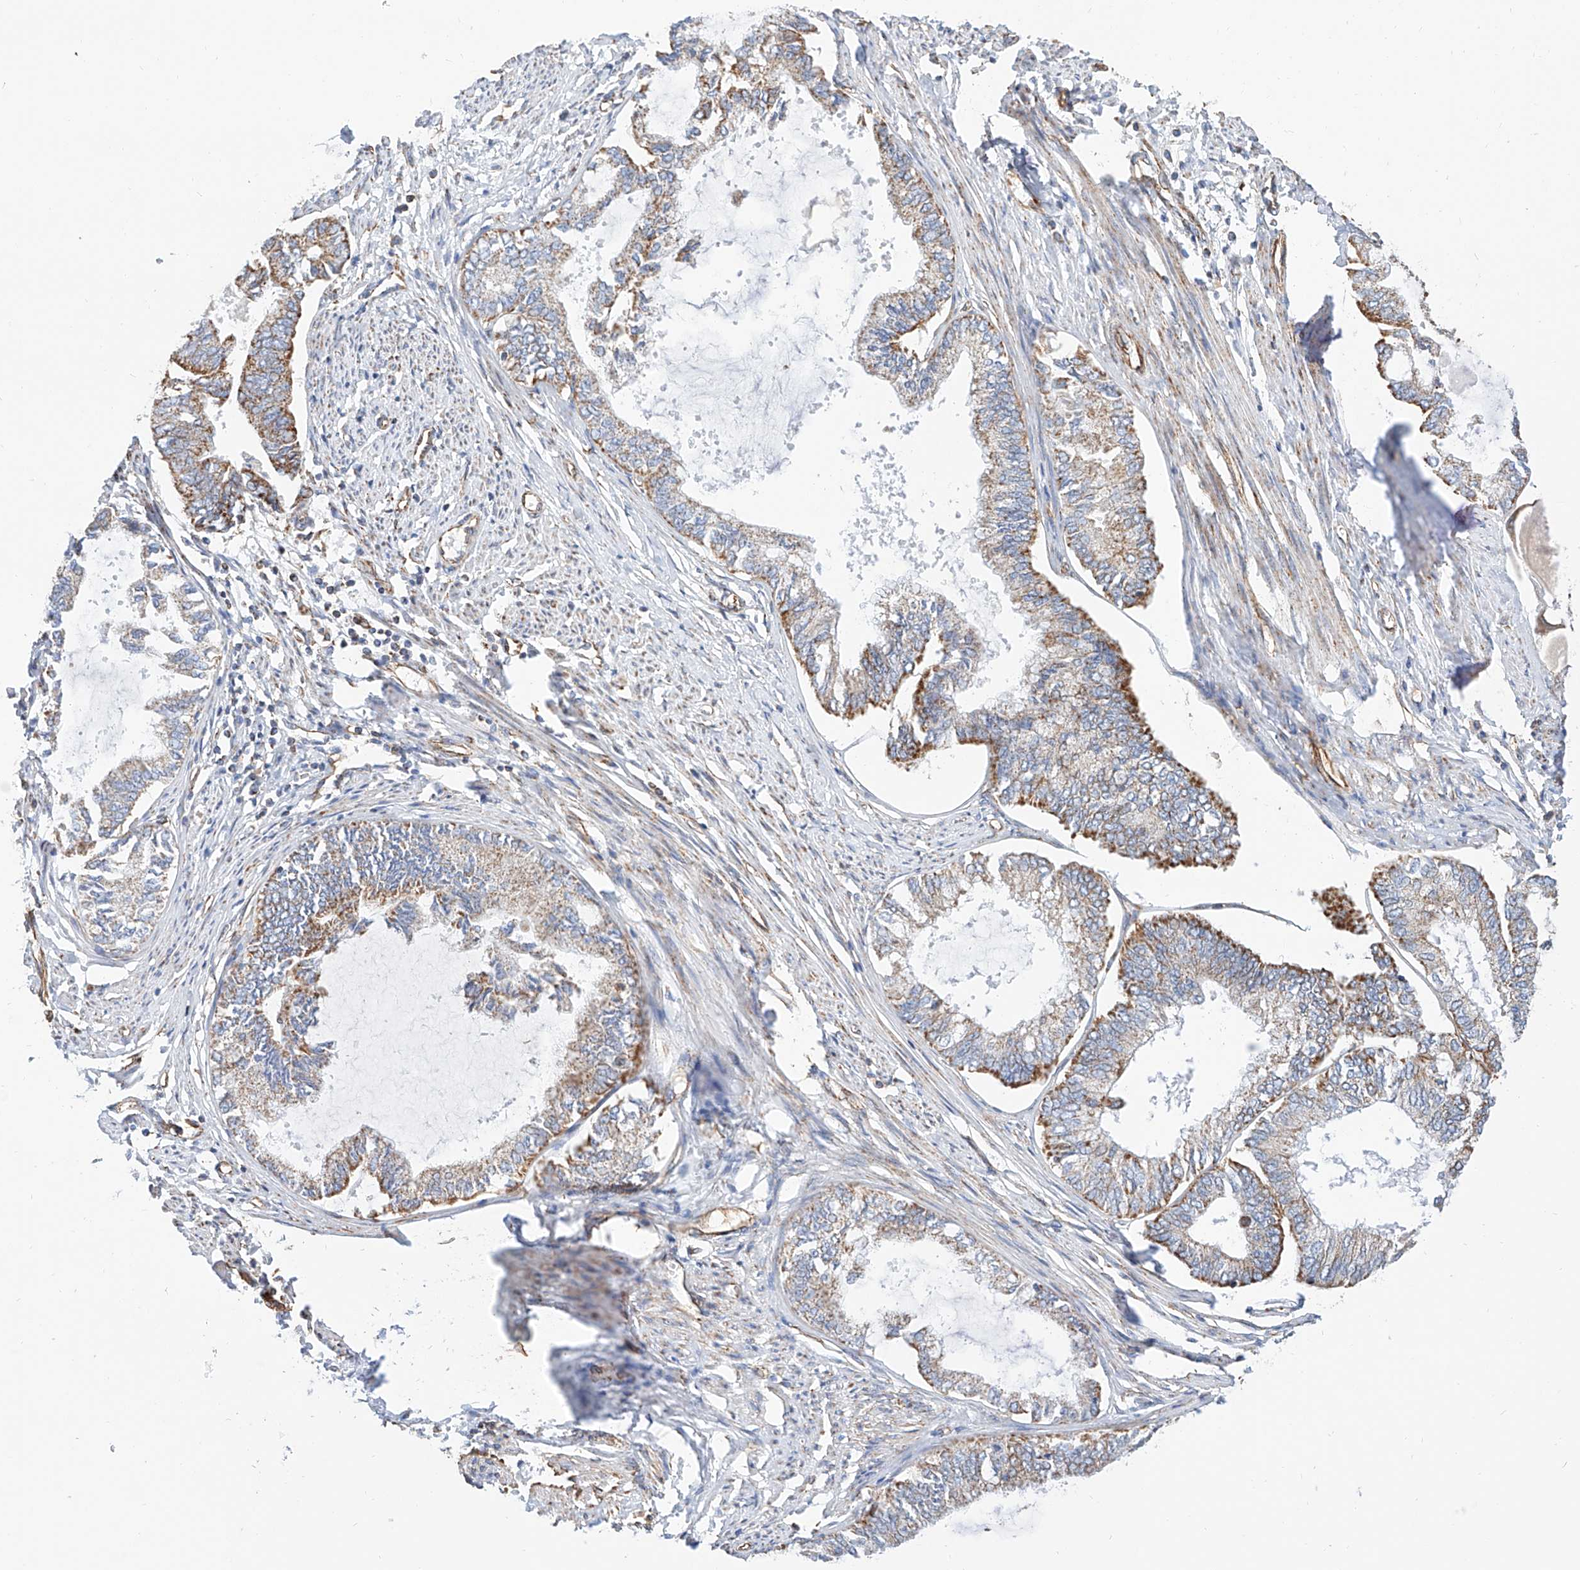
{"staining": {"intensity": "moderate", "quantity": ">75%", "location": "cytoplasmic/membranous"}, "tissue": "endometrial cancer", "cell_type": "Tumor cells", "image_type": "cancer", "snomed": [{"axis": "morphology", "description": "Adenocarcinoma, NOS"}, {"axis": "topography", "description": "Endometrium"}], "caption": "A high-resolution histopathology image shows immunohistochemistry (IHC) staining of adenocarcinoma (endometrial), which displays moderate cytoplasmic/membranous expression in about >75% of tumor cells.", "gene": "NDUFV3", "patient": {"sex": "female", "age": 86}}